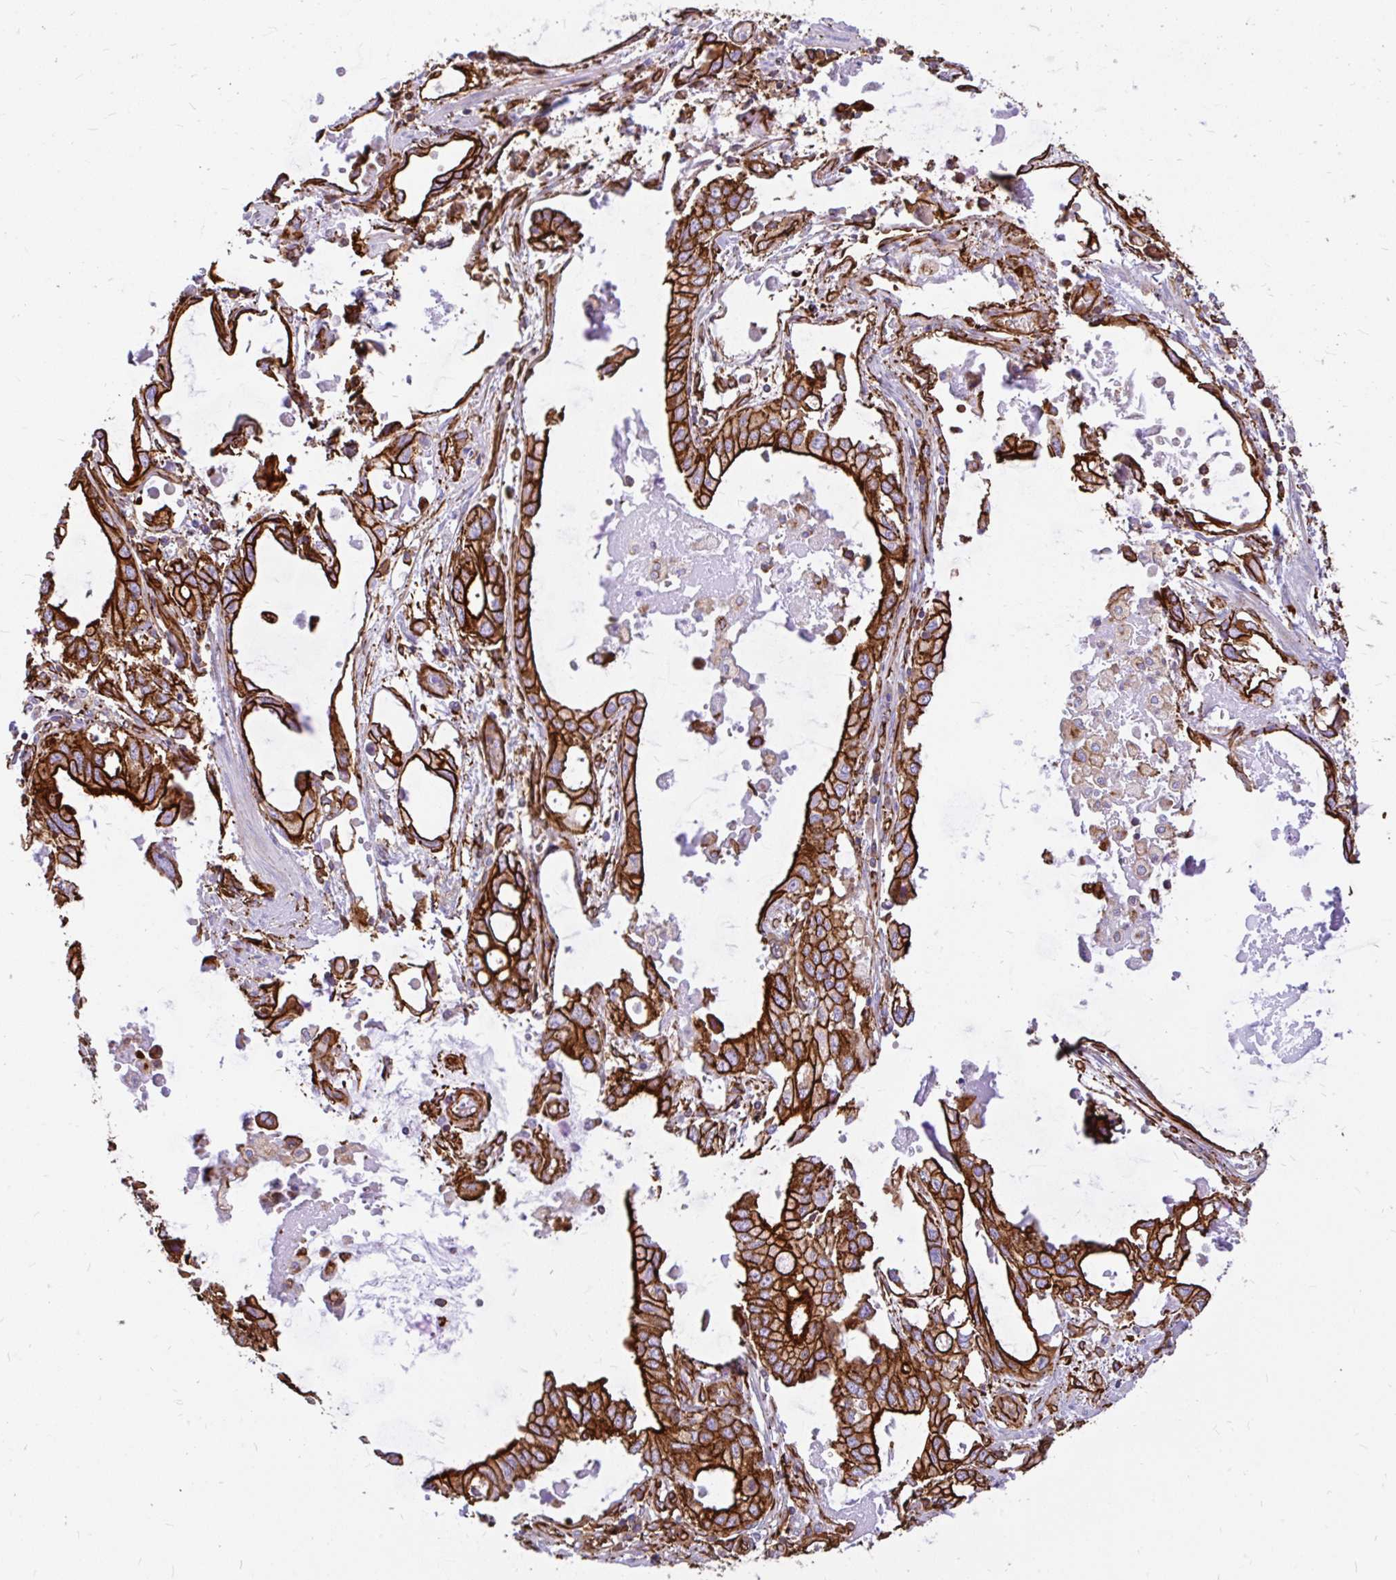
{"staining": {"intensity": "strong", "quantity": ">75%", "location": "cytoplasmic/membranous"}, "tissue": "stomach cancer", "cell_type": "Tumor cells", "image_type": "cancer", "snomed": [{"axis": "morphology", "description": "Adenocarcinoma, NOS"}, {"axis": "topography", "description": "Stomach, upper"}], "caption": "IHC (DAB (3,3'-diaminobenzidine)) staining of stomach adenocarcinoma reveals strong cytoplasmic/membranous protein expression in approximately >75% of tumor cells. The protein is stained brown, and the nuclei are stained in blue (DAB (3,3'-diaminobenzidine) IHC with brightfield microscopy, high magnification).", "gene": "MAP1LC3B", "patient": {"sex": "male", "age": 74}}